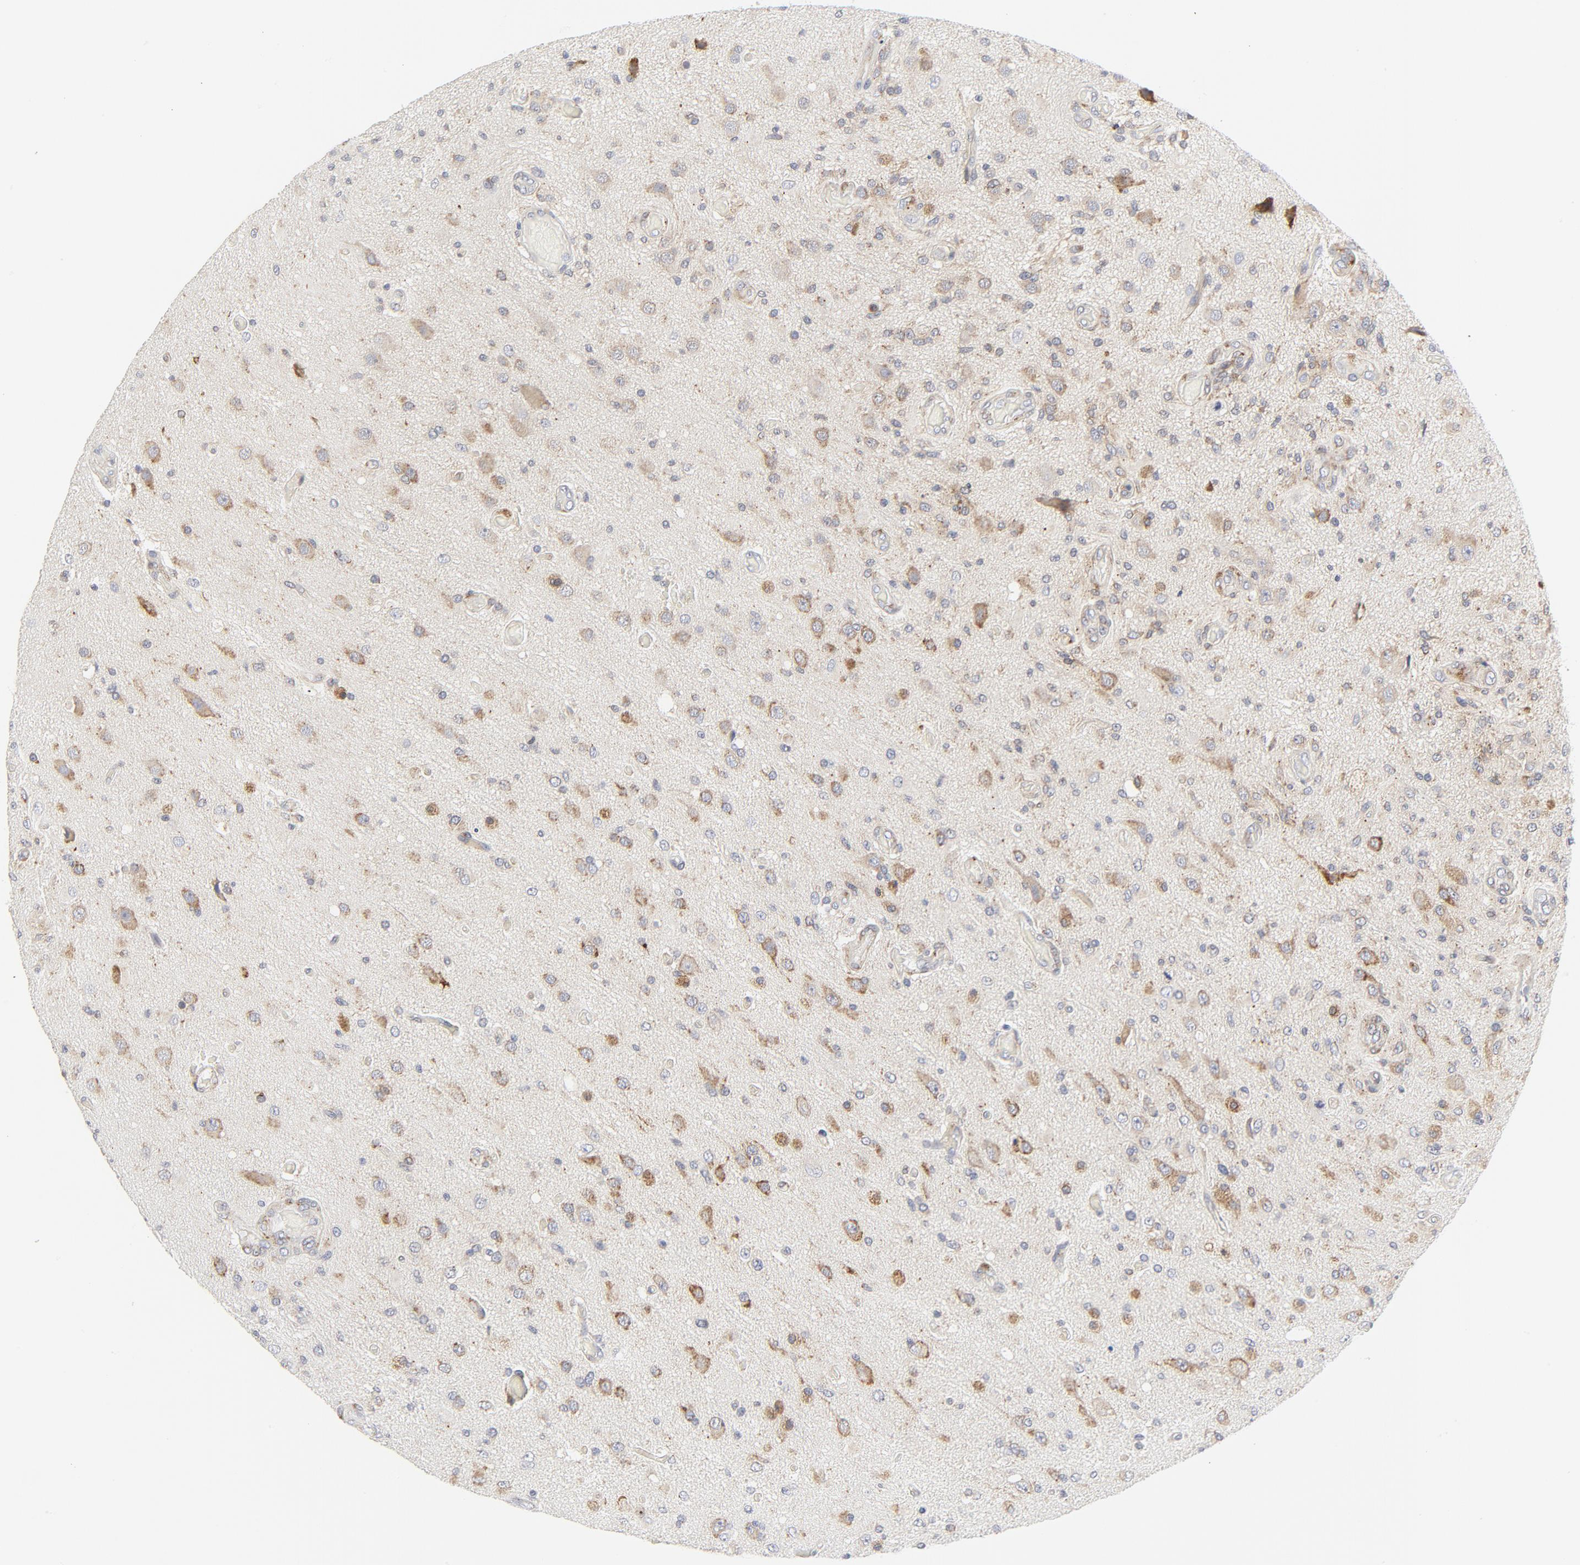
{"staining": {"intensity": "negative", "quantity": "none", "location": "none"}, "tissue": "glioma", "cell_type": "Tumor cells", "image_type": "cancer", "snomed": [{"axis": "morphology", "description": "Normal tissue, NOS"}, {"axis": "morphology", "description": "Glioma, malignant, High grade"}, {"axis": "topography", "description": "Cerebral cortex"}], "caption": "Protein analysis of malignant glioma (high-grade) displays no significant staining in tumor cells. Brightfield microscopy of IHC stained with DAB (brown) and hematoxylin (blue), captured at high magnification.", "gene": "LRP6", "patient": {"sex": "male", "age": 77}}